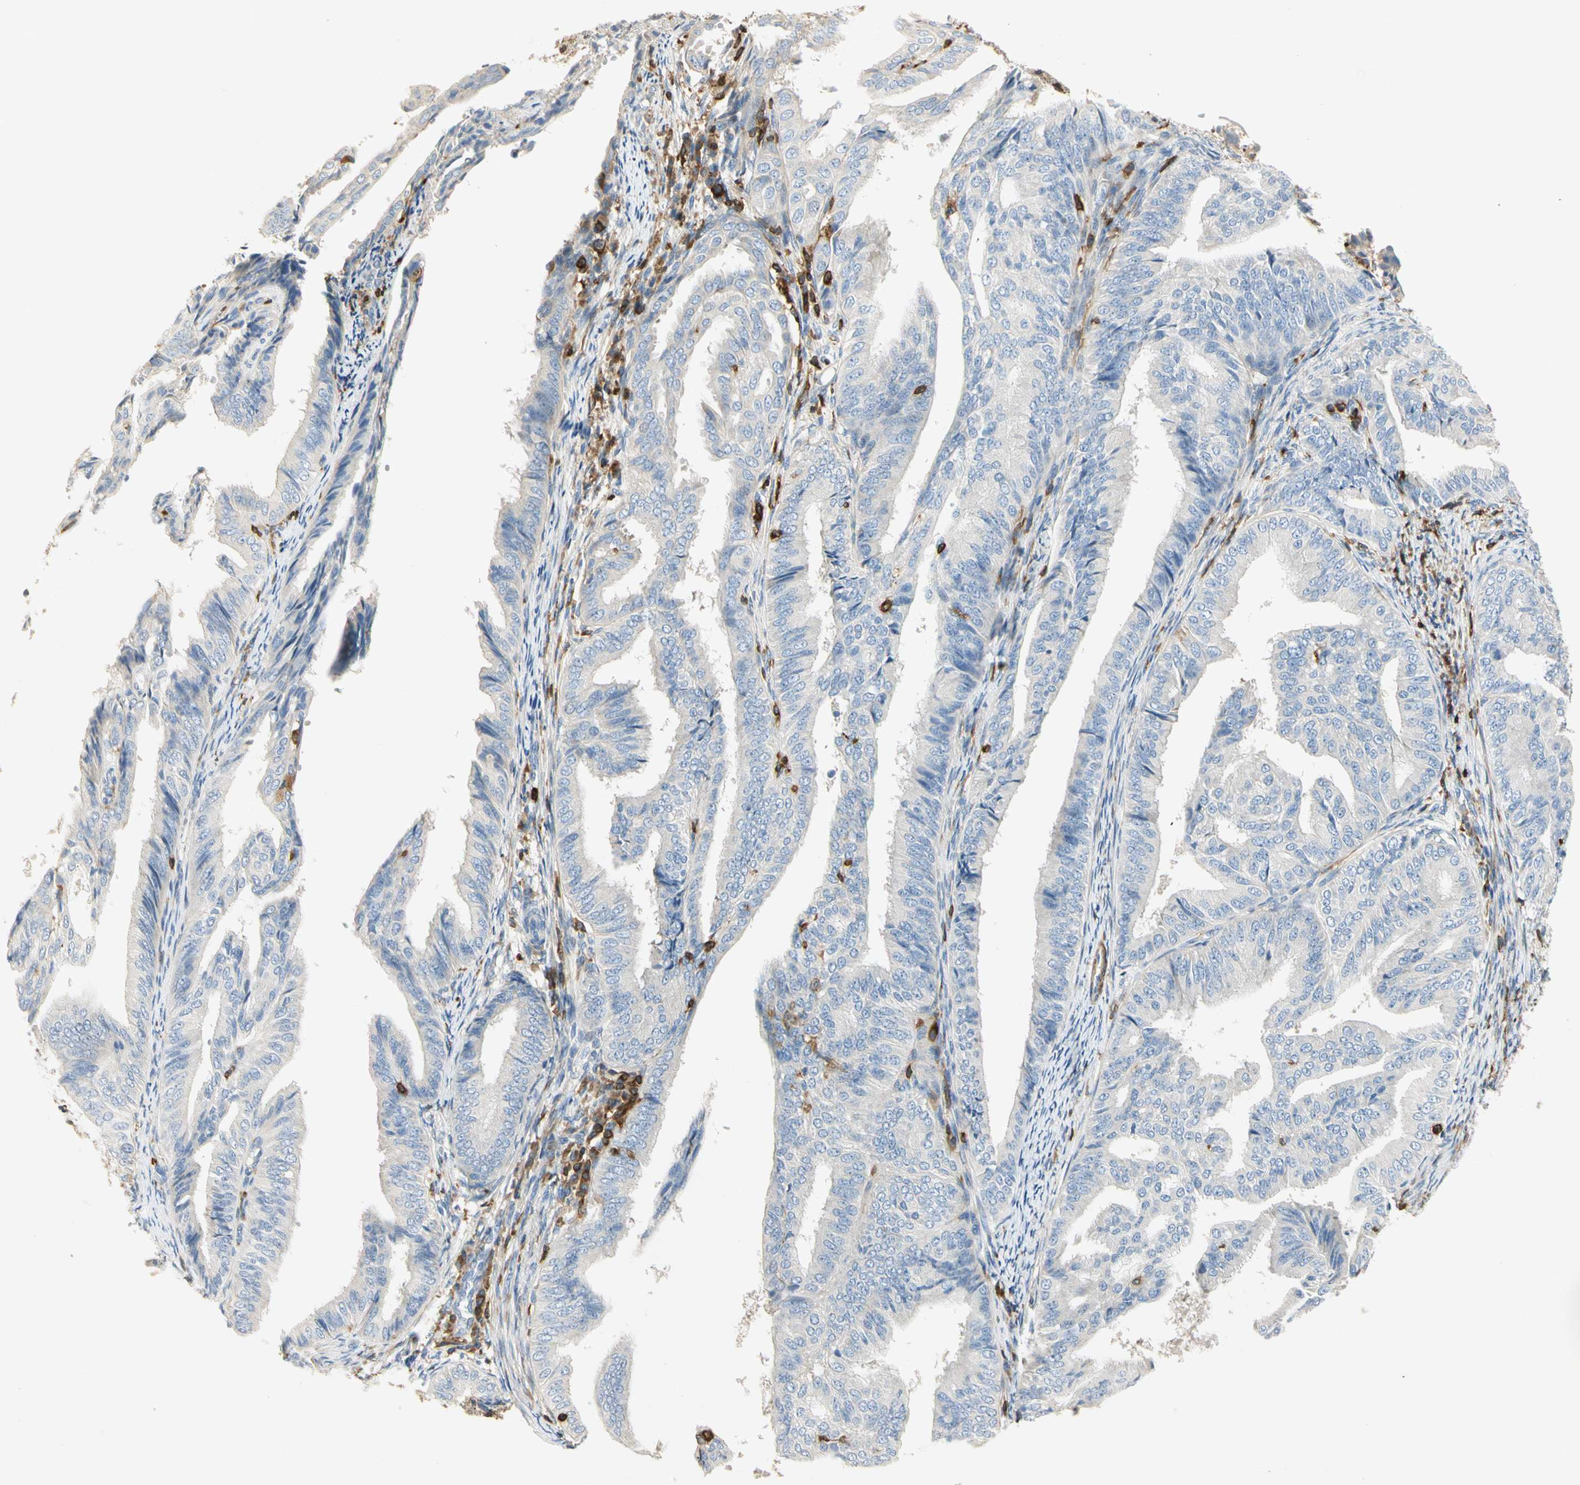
{"staining": {"intensity": "negative", "quantity": "none", "location": "none"}, "tissue": "endometrial cancer", "cell_type": "Tumor cells", "image_type": "cancer", "snomed": [{"axis": "morphology", "description": "Adenocarcinoma, NOS"}, {"axis": "topography", "description": "Endometrium"}], "caption": "Tumor cells show no significant protein expression in endometrial cancer.", "gene": "FMNL1", "patient": {"sex": "female", "age": 58}}